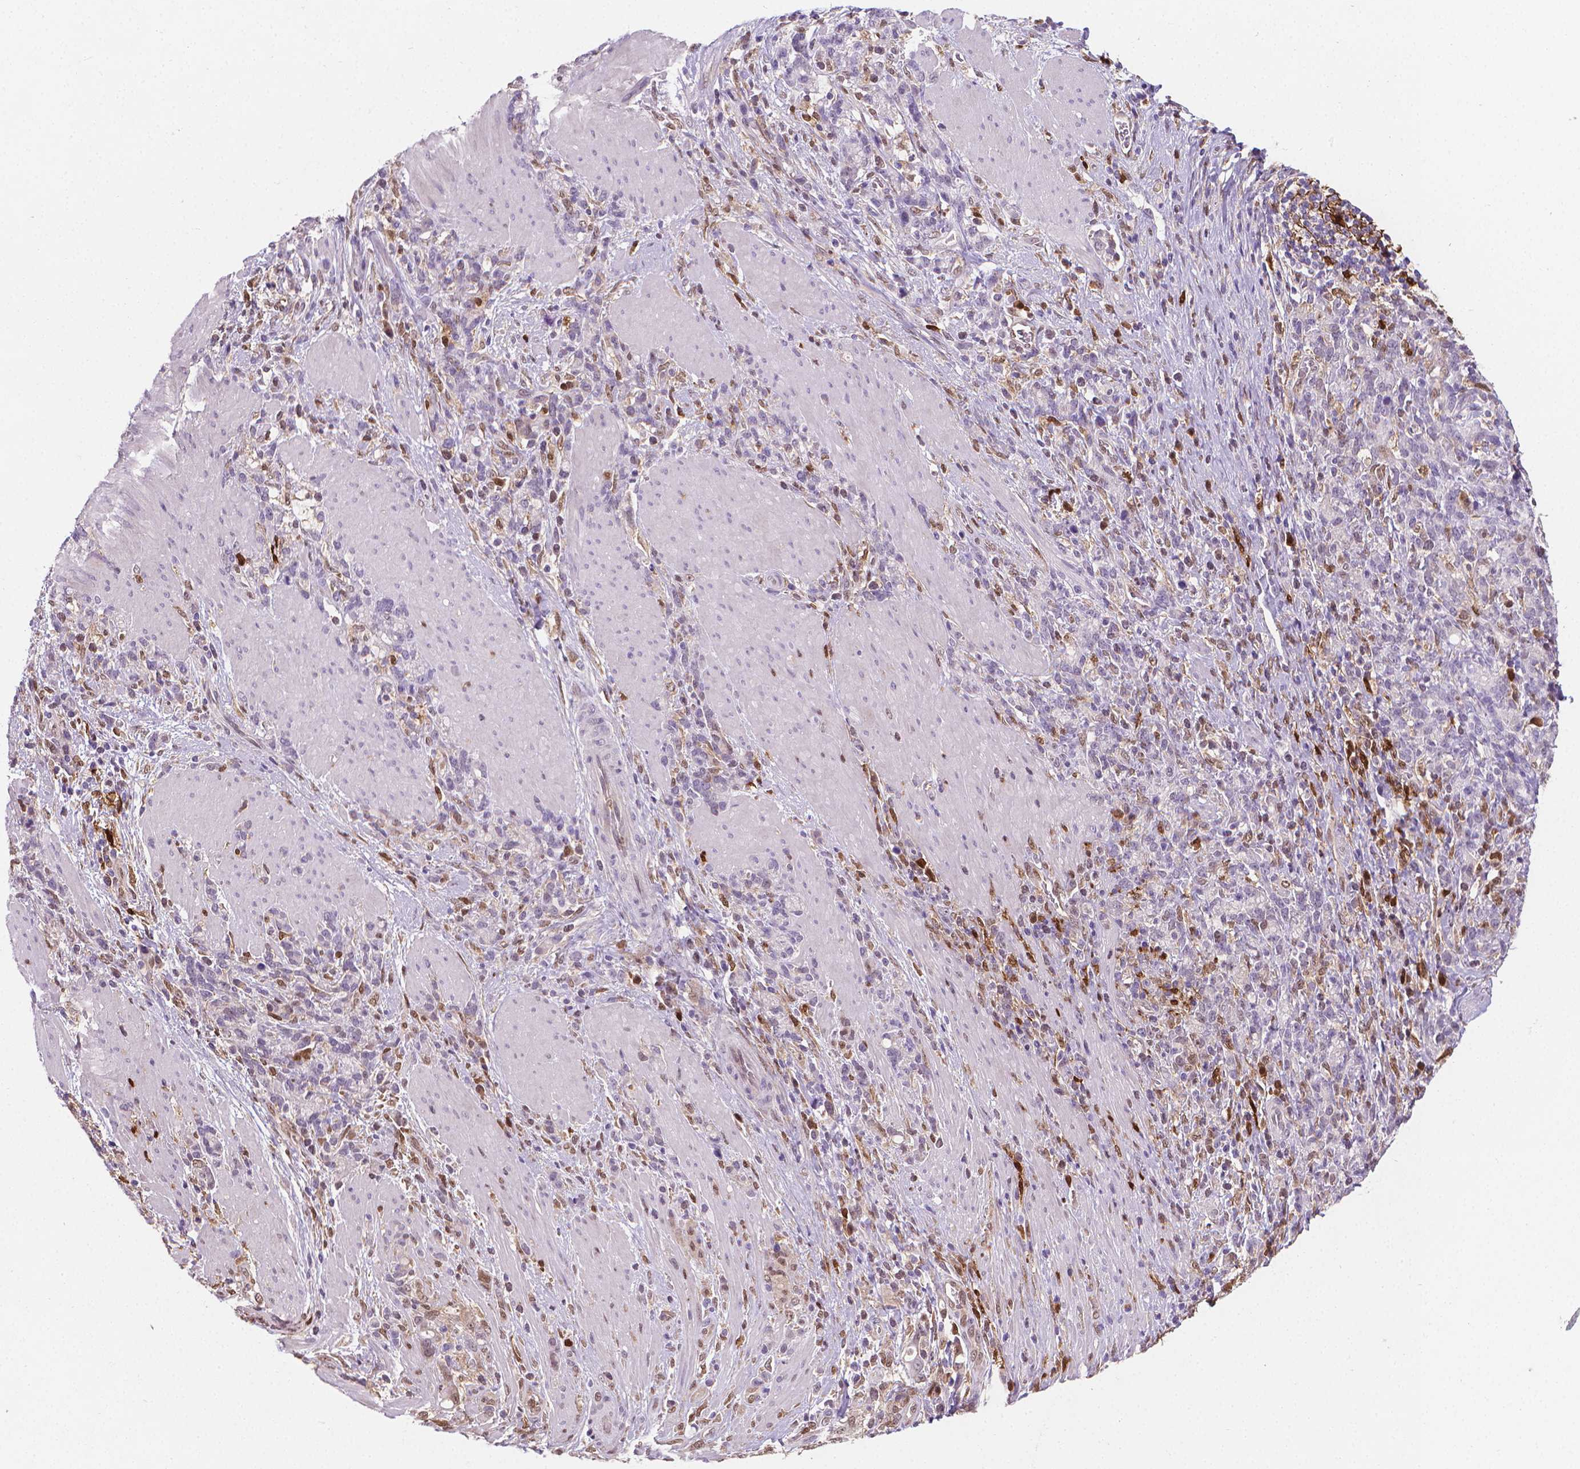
{"staining": {"intensity": "negative", "quantity": "none", "location": "none"}, "tissue": "stomach cancer", "cell_type": "Tumor cells", "image_type": "cancer", "snomed": [{"axis": "morphology", "description": "Adenocarcinoma, NOS"}, {"axis": "topography", "description": "Stomach"}], "caption": "Immunohistochemistry (IHC) micrograph of neoplastic tissue: stomach adenocarcinoma stained with DAB (3,3'-diaminobenzidine) shows no significant protein staining in tumor cells.", "gene": "TNFAIP2", "patient": {"sex": "female", "age": 57}}